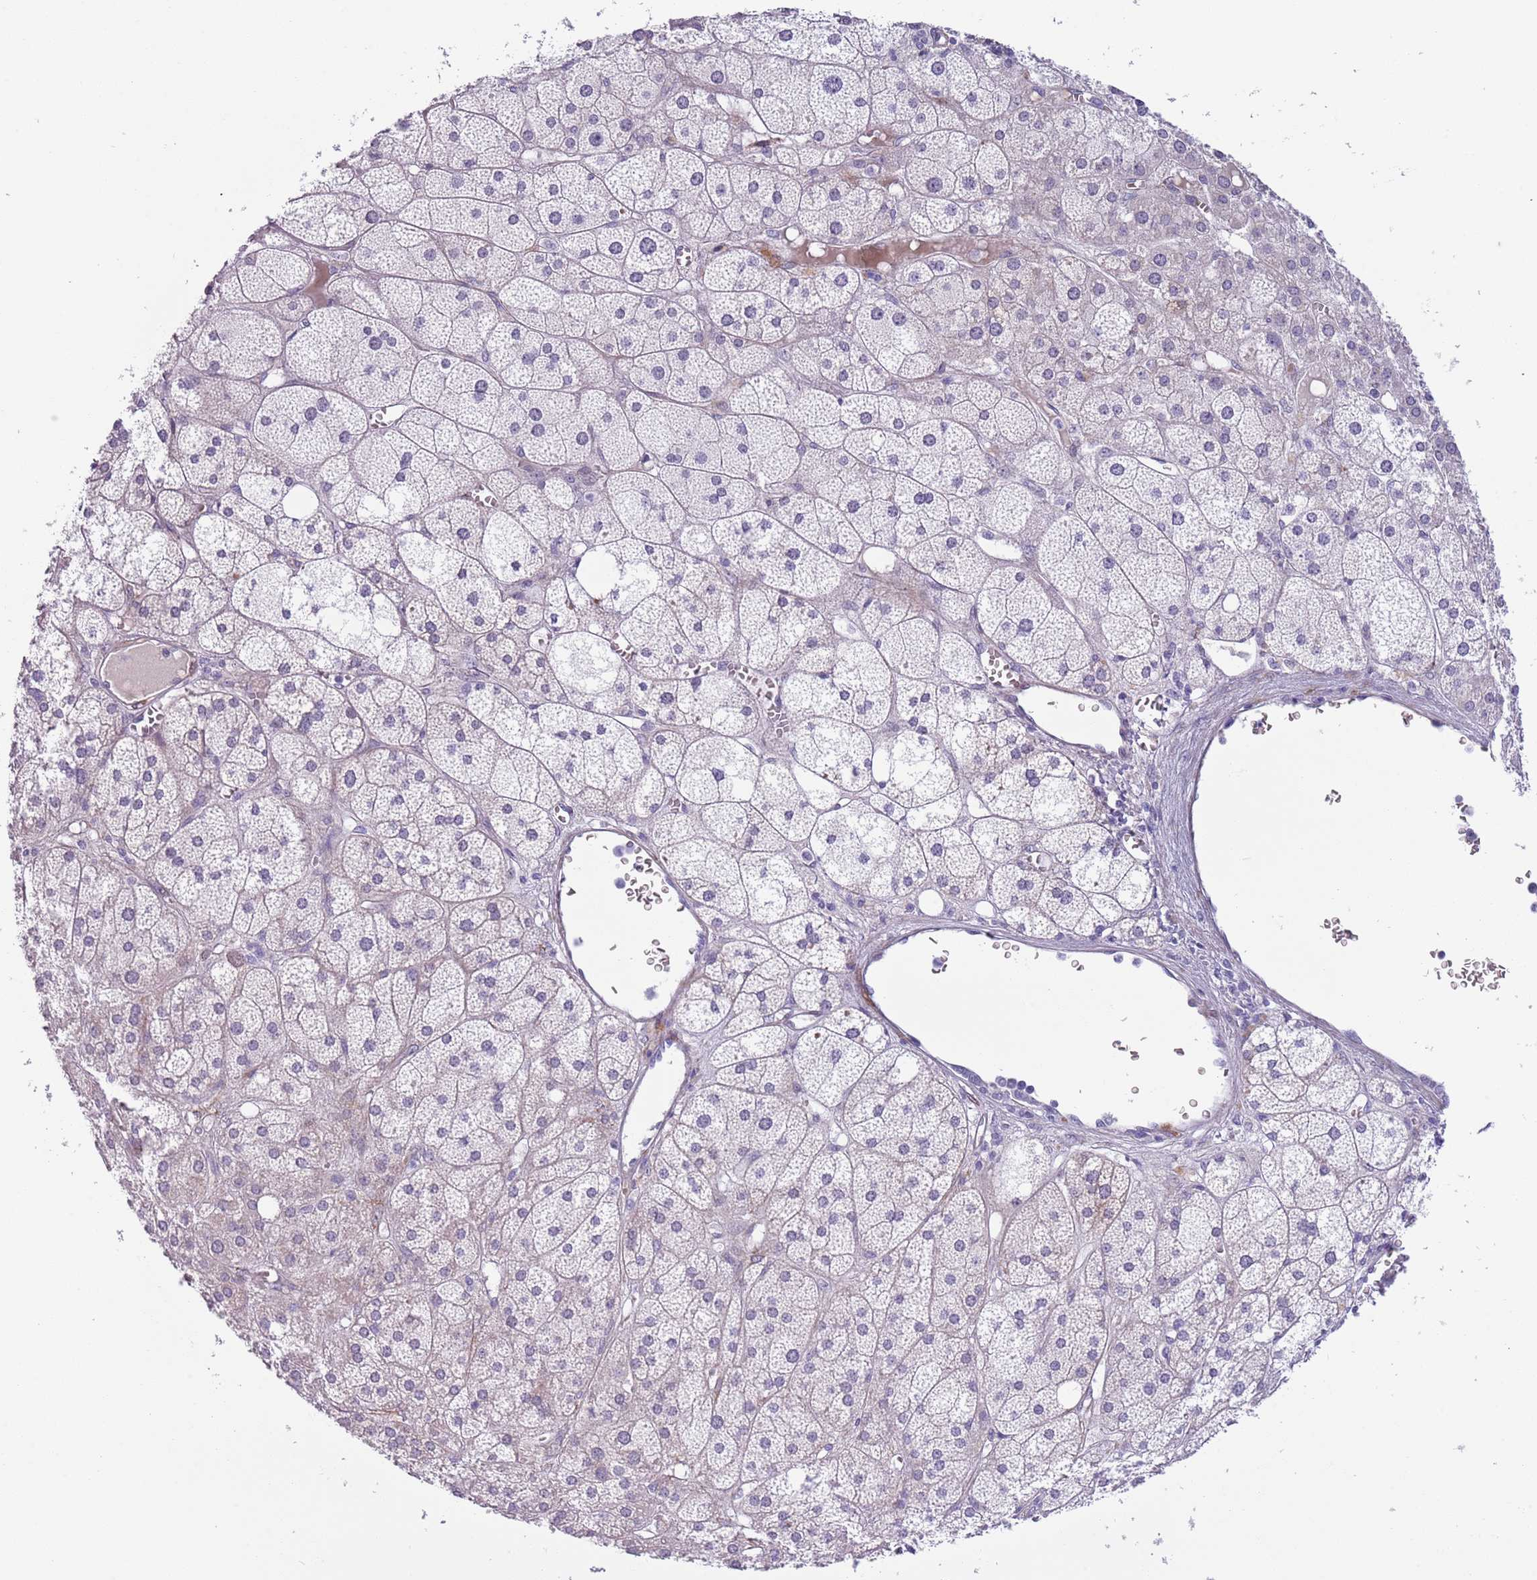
{"staining": {"intensity": "moderate", "quantity": "<25%", "location": "cytoplasmic/membranous"}, "tissue": "adrenal gland", "cell_type": "Glandular cells", "image_type": "normal", "snomed": [{"axis": "morphology", "description": "Normal tissue, NOS"}, {"axis": "topography", "description": "Adrenal gland"}], "caption": "This photomicrograph demonstrates immunohistochemistry staining of benign human adrenal gland, with low moderate cytoplasmic/membranous positivity in about <25% of glandular cells.", "gene": "MRPL32", "patient": {"sex": "female", "age": 61}}